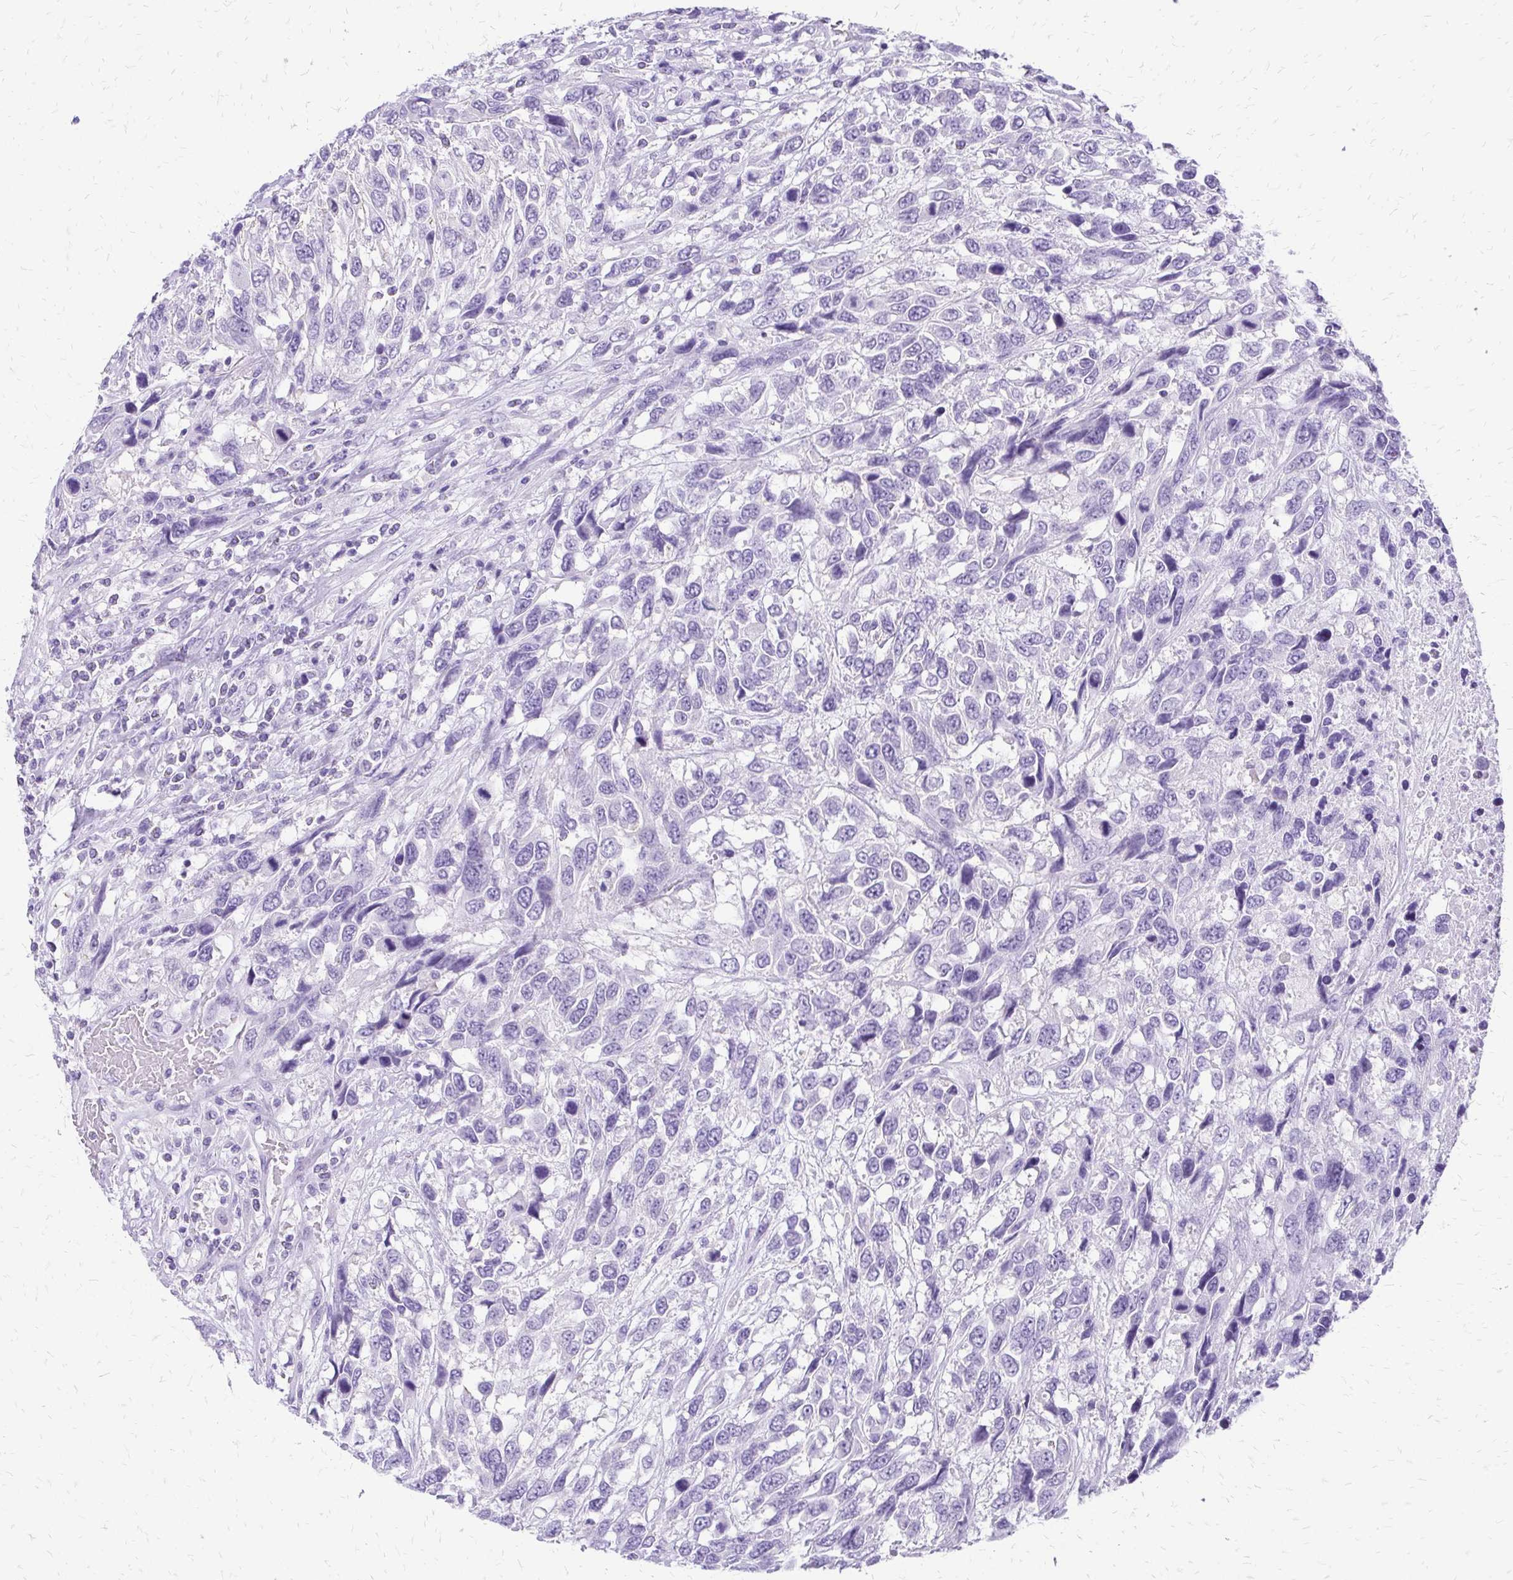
{"staining": {"intensity": "negative", "quantity": "none", "location": "none"}, "tissue": "urothelial cancer", "cell_type": "Tumor cells", "image_type": "cancer", "snomed": [{"axis": "morphology", "description": "Urothelial carcinoma, High grade"}, {"axis": "topography", "description": "Urinary bladder"}], "caption": "A high-resolution image shows immunohistochemistry (IHC) staining of high-grade urothelial carcinoma, which reveals no significant positivity in tumor cells.", "gene": "SLC32A1", "patient": {"sex": "female", "age": 70}}